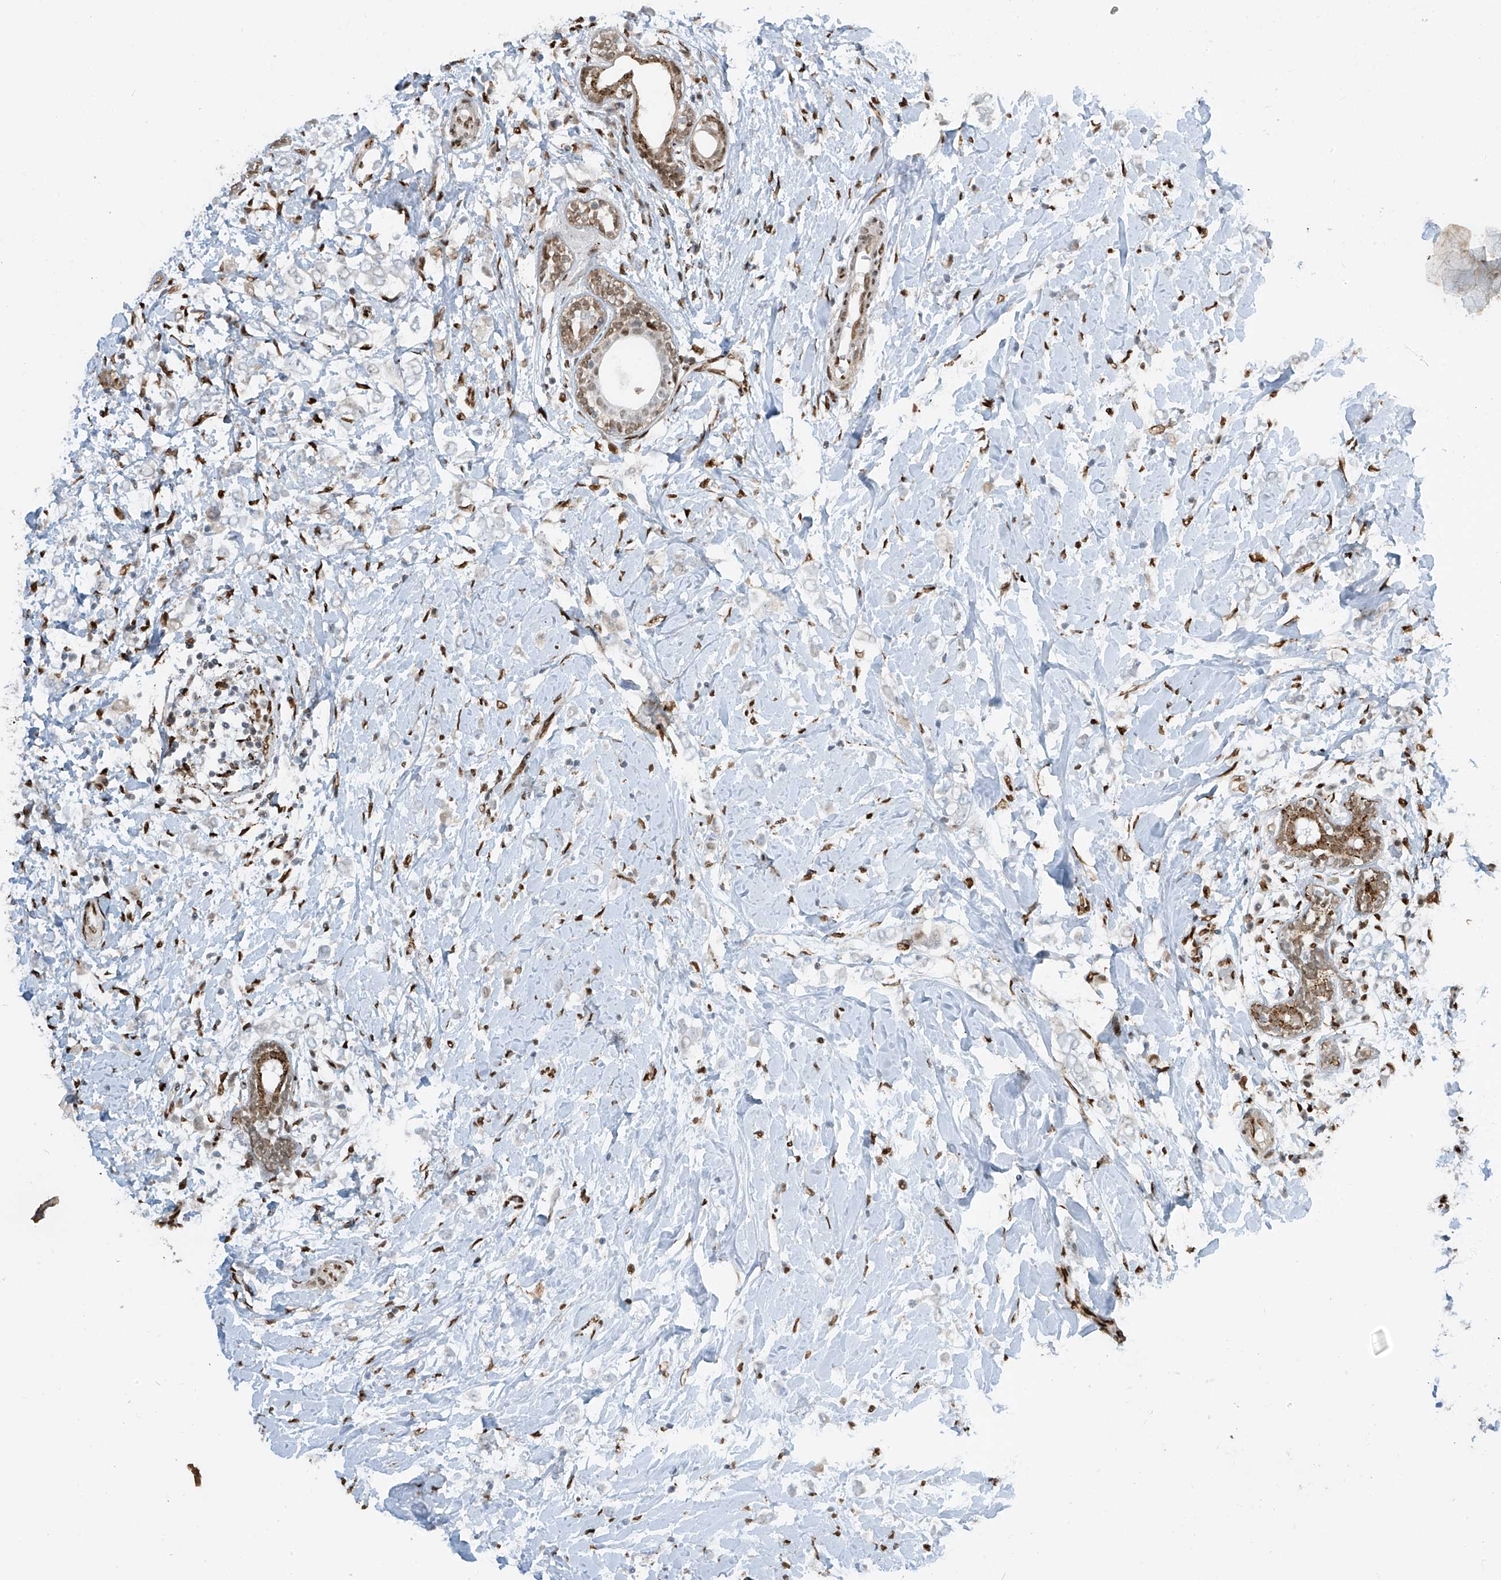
{"staining": {"intensity": "moderate", "quantity": "25%-75%", "location": "nuclear"}, "tissue": "breast cancer", "cell_type": "Tumor cells", "image_type": "cancer", "snomed": [{"axis": "morphology", "description": "Normal tissue, NOS"}, {"axis": "morphology", "description": "Lobular carcinoma"}, {"axis": "topography", "description": "Breast"}], "caption": "The immunohistochemical stain labels moderate nuclear positivity in tumor cells of lobular carcinoma (breast) tissue.", "gene": "PM20D2", "patient": {"sex": "female", "age": 47}}